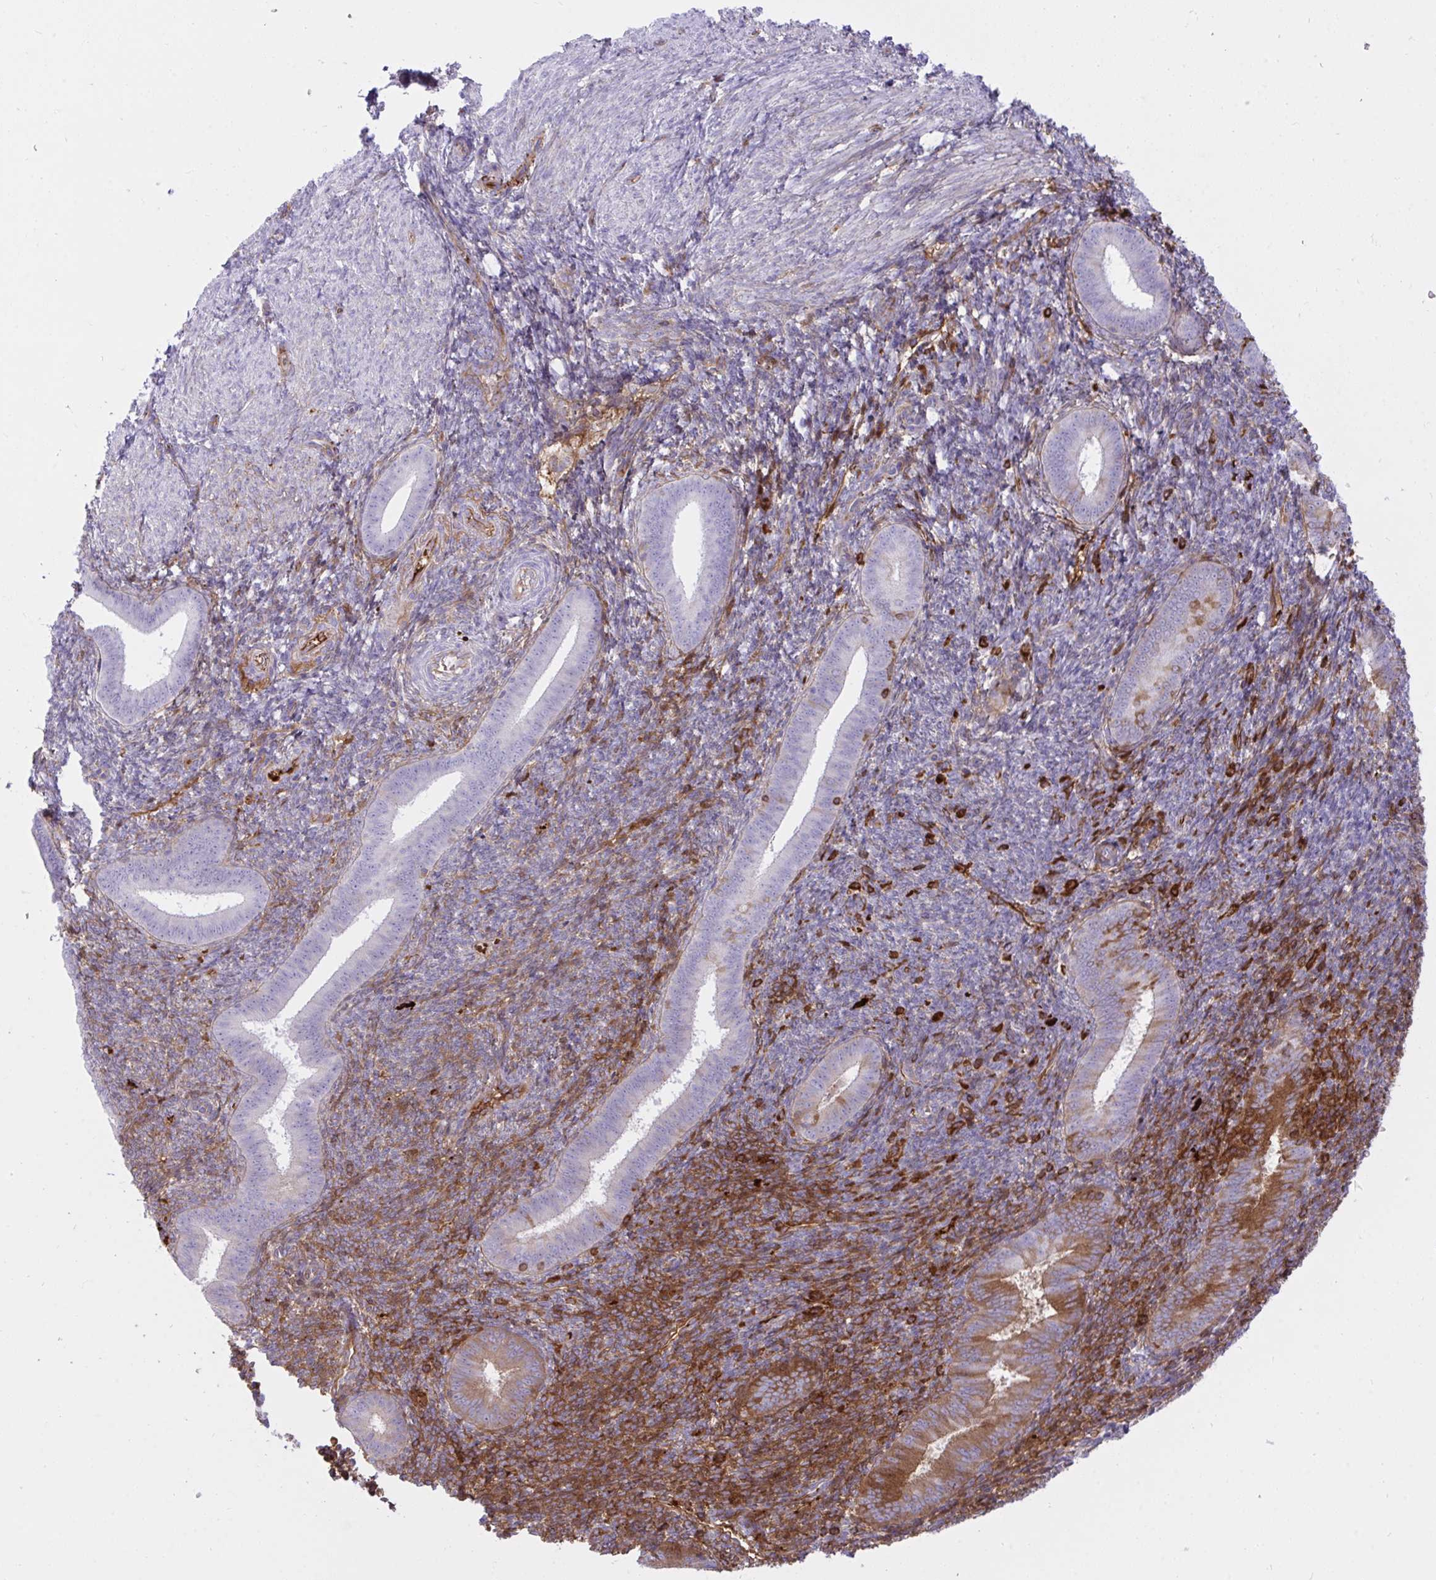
{"staining": {"intensity": "moderate", "quantity": "25%-75%", "location": "cytoplasmic/membranous"}, "tissue": "endometrium", "cell_type": "Cells in endometrial stroma", "image_type": "normal", "snomed": [{"axis": "morphology", "description": "Normal tissue, NOS"}, {"axis": "topography", "description": "Endometrium"}], "caption": "Immunohistochemical staining of normal human endometrium demonstrates 25%-75% levels of moderate cytoplasmic/membranous protein positivity in about 25%-75% of cells in endometrial stroma.", "gene": "F2", "patient": {"sex": "female", "age": 25}}